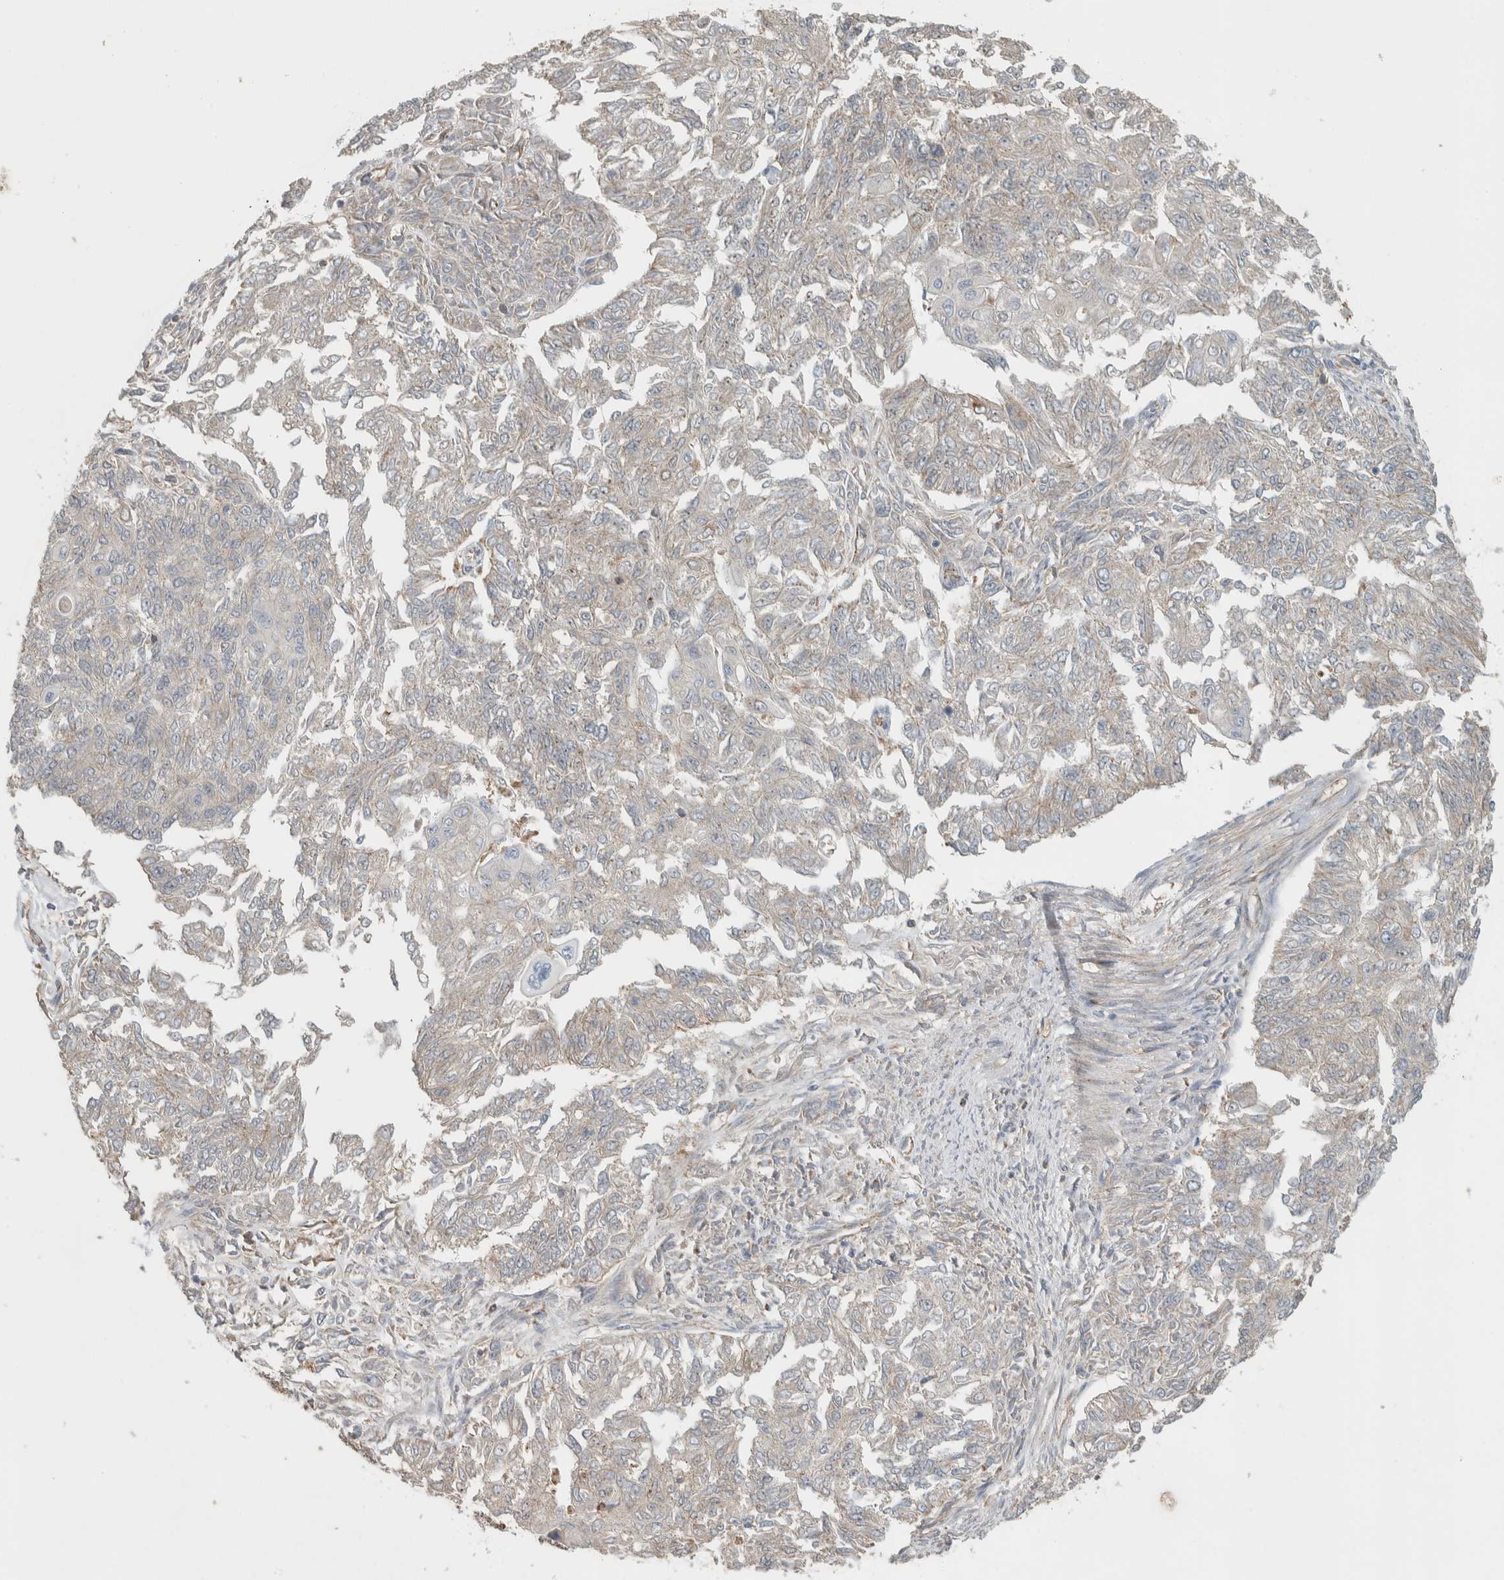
{"staining": {"intensity": "weak", "quantity": "<25%", "location": "cytoplasmic/membranous"}, "tissue": "endometrial cancer", "cell_type": "Tumor cells", "image_type": "cancer", "snomed": [{"axis": "morphology", "description": "Adenocarcinoma, NOS"}, {"axis": "topography", "description": "Endometrium"}], "caption": "A photomicrograph of human adenocarcinoma (endometrial) is negative for staining in tumor cells. The staining is performed using DAB (3,3'-diaminobenzidine) brown chromogen with nuclei counter-stained in using hematoxylin.", "gene": "DEPTOR", "patient": {"sex": "female", "age": 32}}